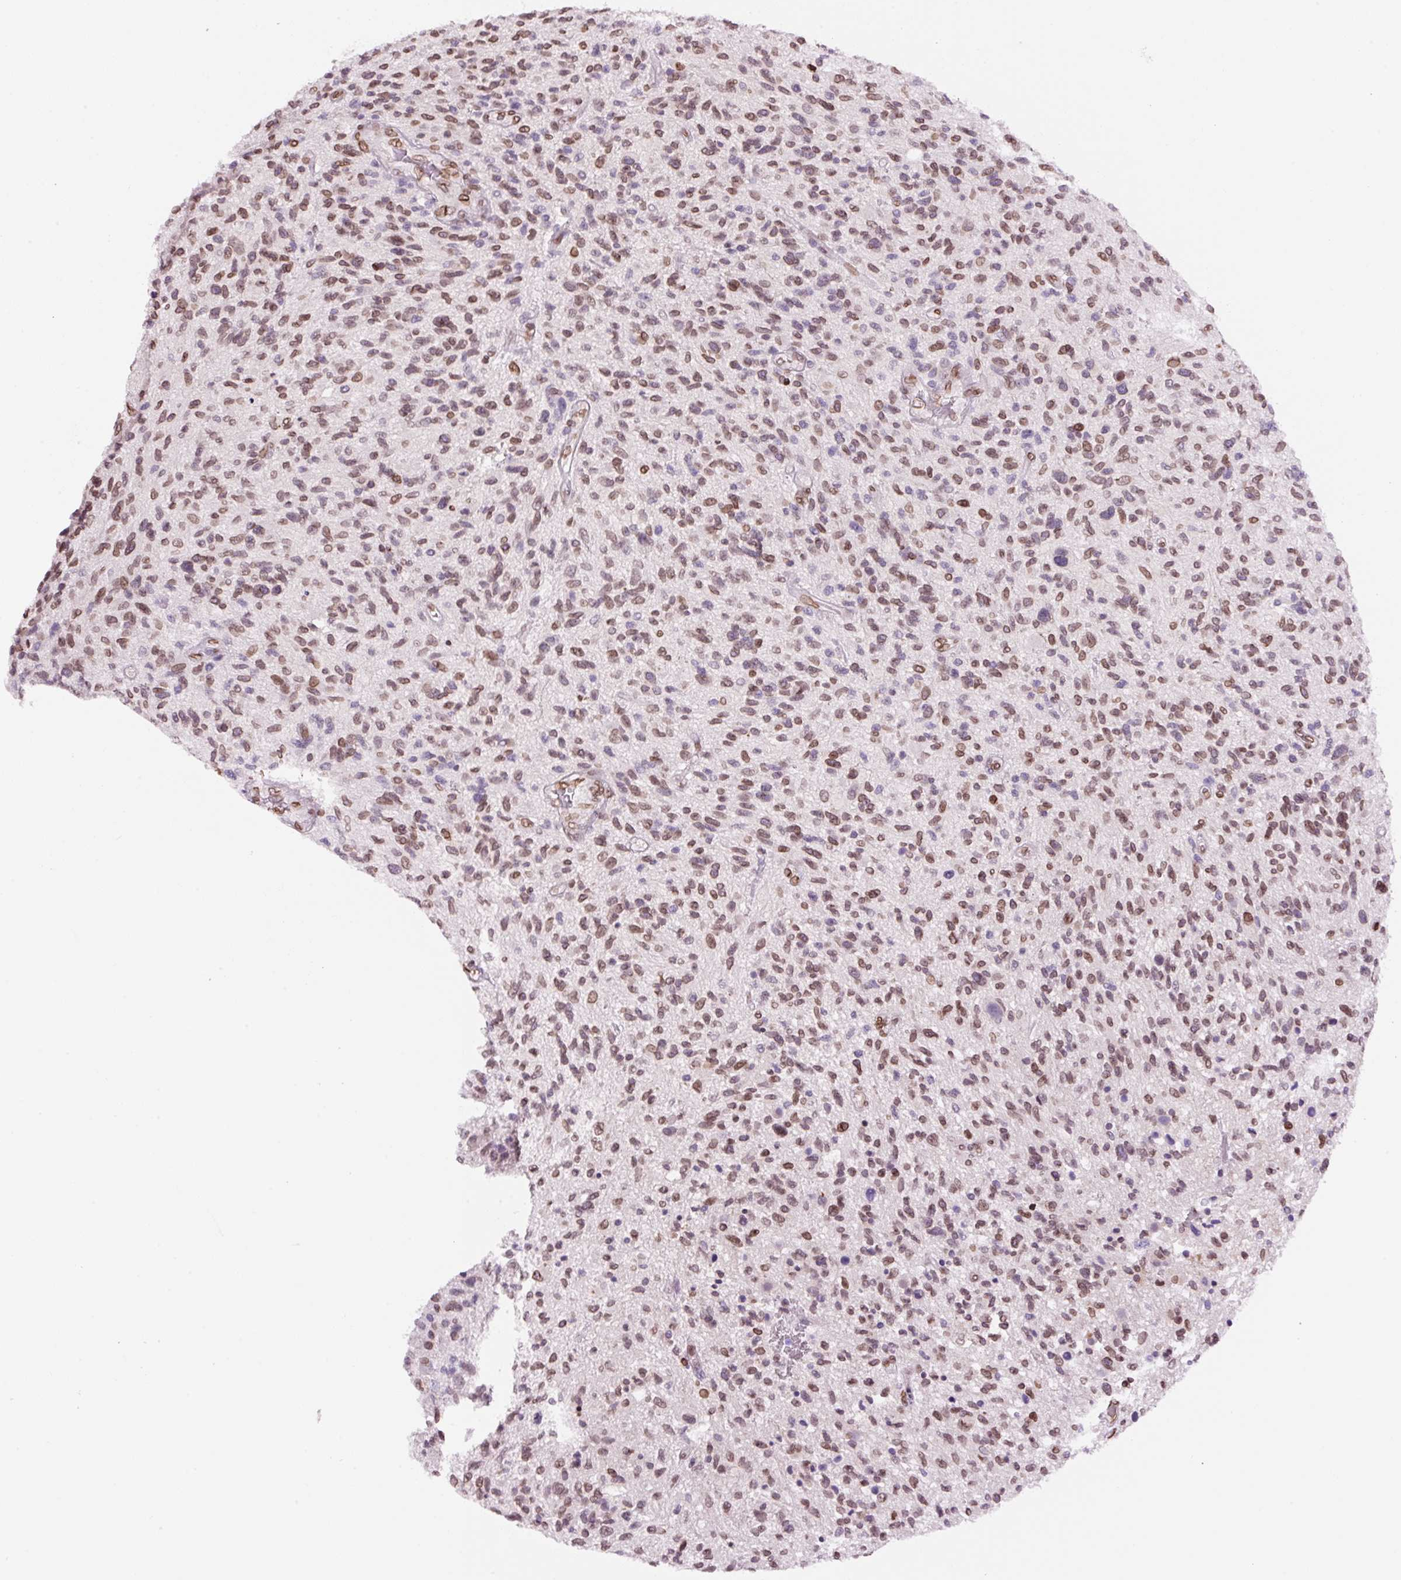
{"staining": {"intensity": "moderate", "quantity": ">75%", "location": "cytoplasmic/membranous,nuclear"}, "tissue": "glioma", "cell_type": "Tumor cells", "image_type": "cancer", "snomed": [{"axis": "morphology", "description": "Glioma, malignant, High grade"}, {"axis": "topography", "description": "Brain"}], "caption": "The immunohistochemical stain labels moderate cytoplasmic/membranous and nuclear expression in tumor cells of high-grade glioma (malignant) tissue.", "gene": "ZNF224", "patient": {"sex": "male", "age": 47}}